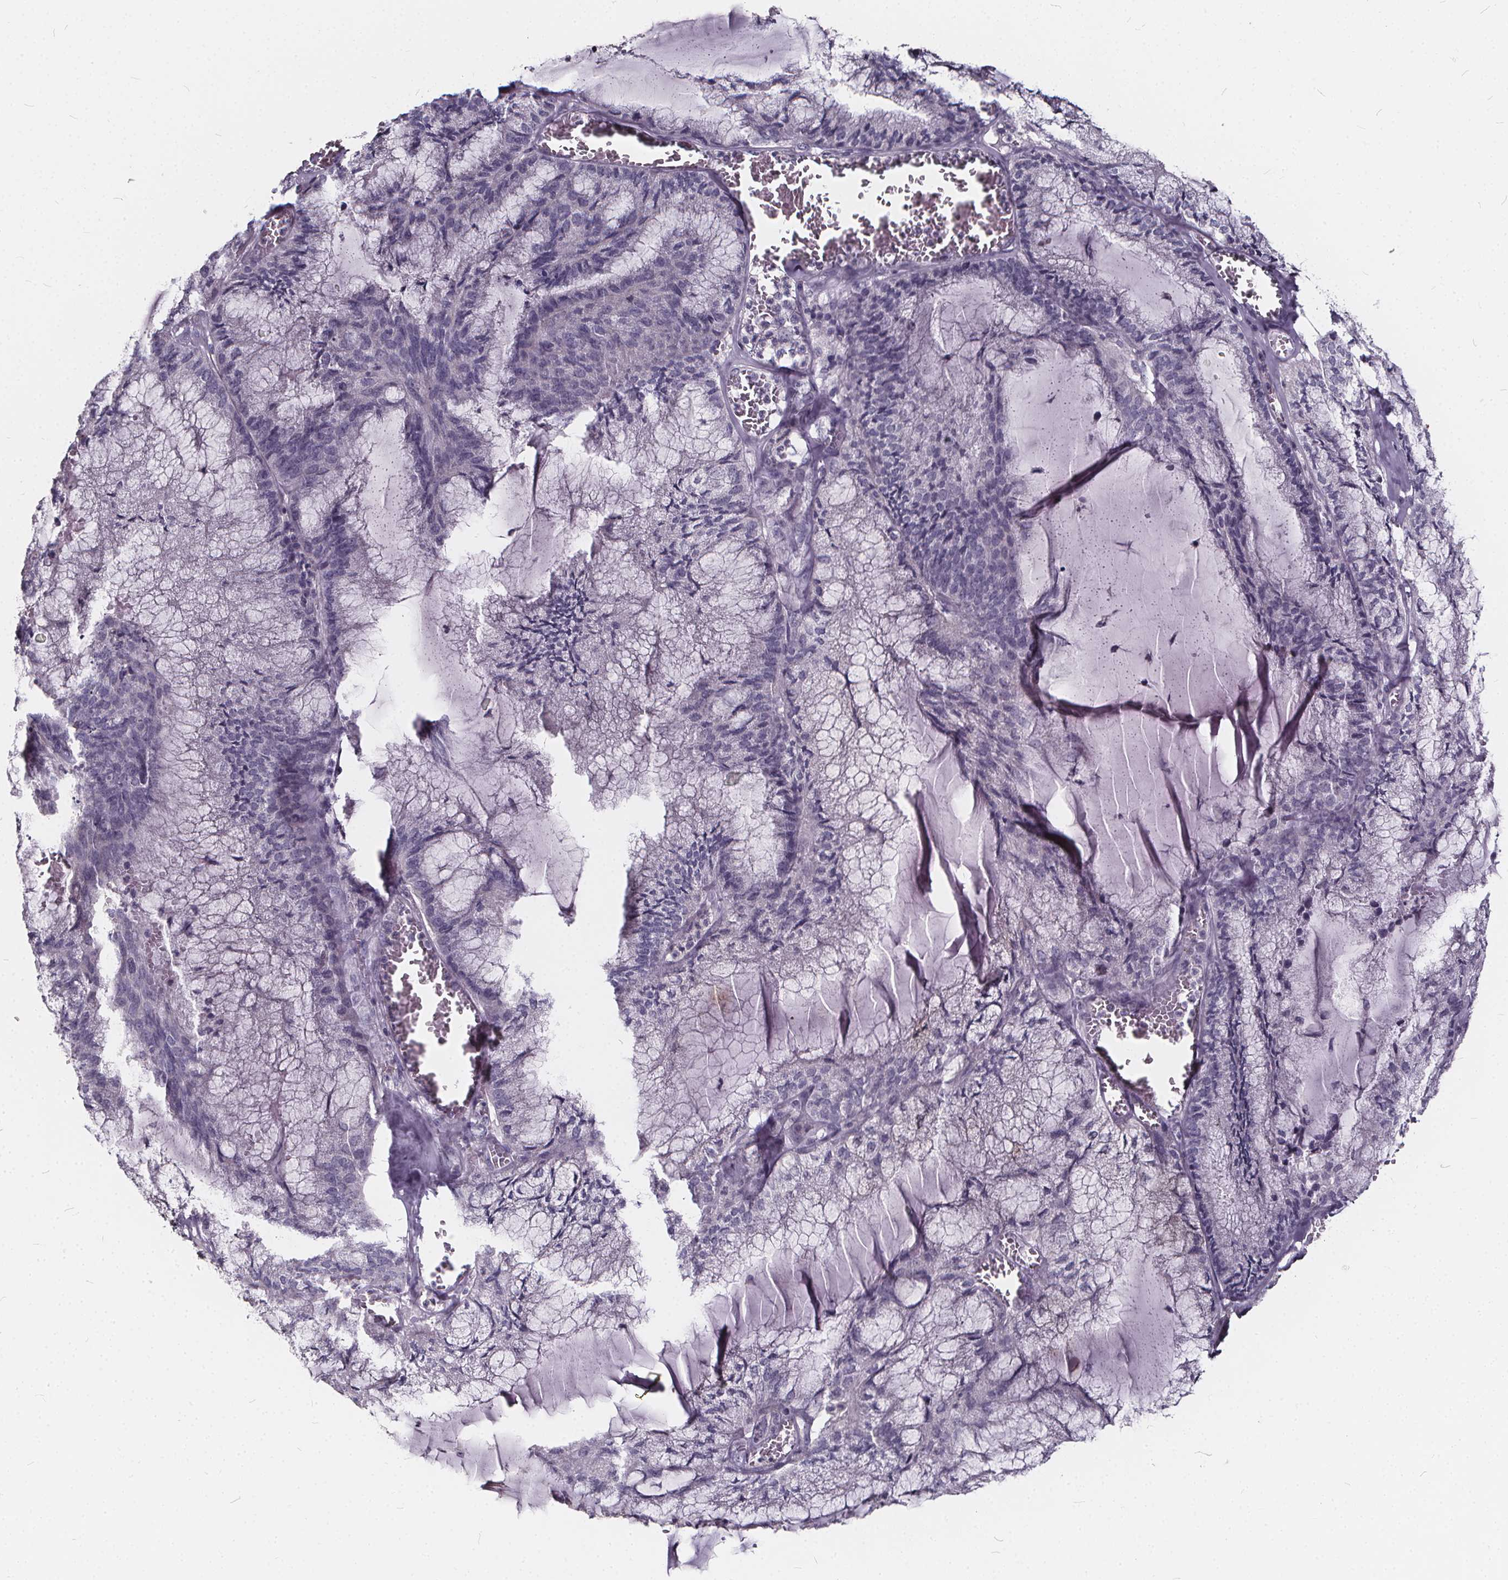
{"staining": {"intensity": "negative", "quantity": "none", "location": "none"}, "tissue": "endometrial cancer", "cell_type": "Tumor cells", "image_type": "cancer", "snomed": [{"axis": "morphology", "description": "Carcinoma, NOS"}, {"axis": "topography", "description": "Endometrium"}], "caption": "DAB immunohistochemical staining of human endometrial cancer (carcinoma) reveals no significant expression in tumor cells.", "gene": "SPEF2", "patient": {"sex": "female", "age": 62}}